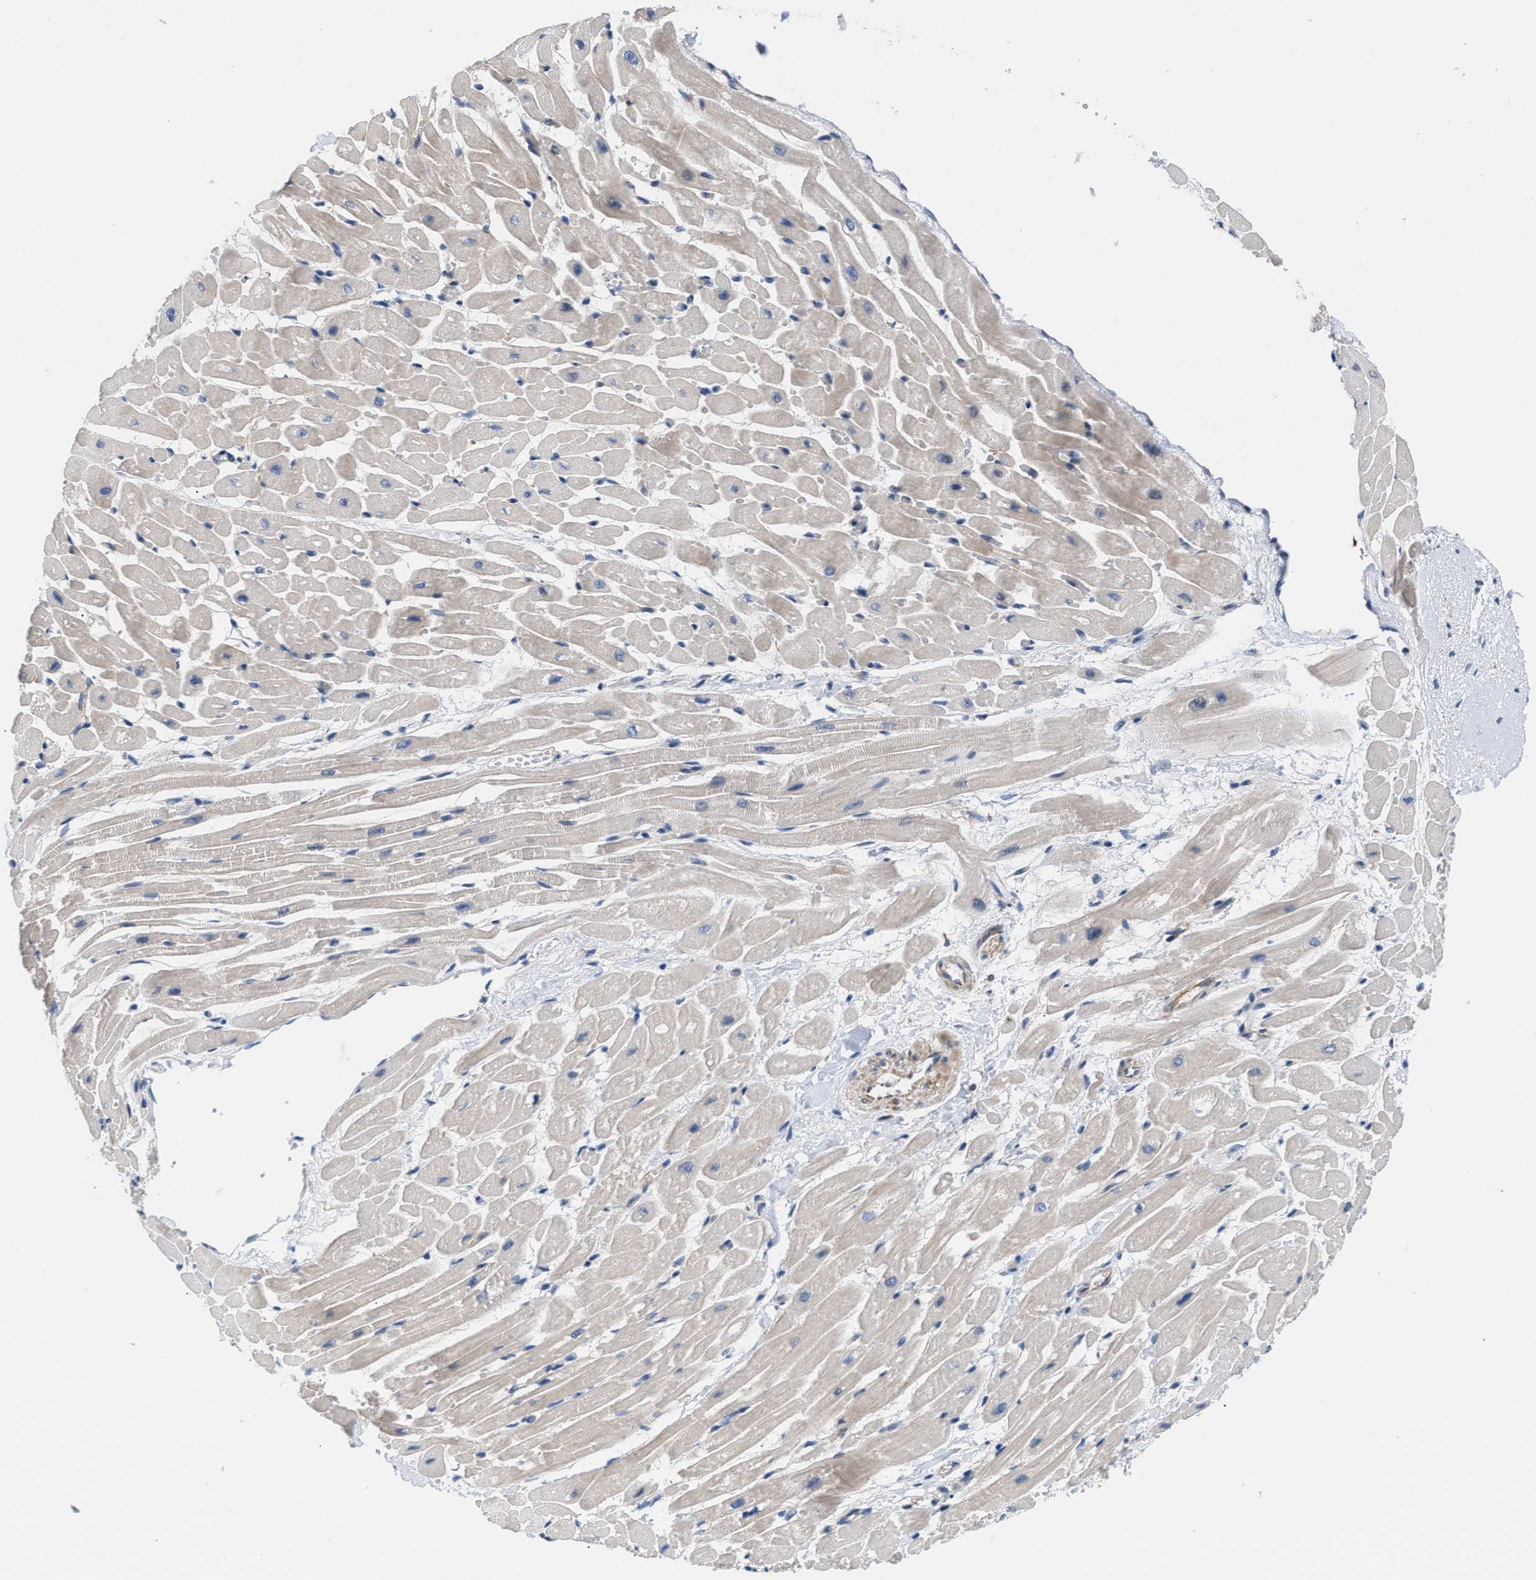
{"staining": {"intensity": "weak", "quantity": "<25%", "location": "cytoplasmic/membranous"}, "tissue": "heart muscle", "cell_type": "Cardiomyocytes", "image_type": "normal", "snomed": [{"axis": "morphology", "description": "Normal tissue, NOS"}, {"axis": "topography", "description": "Heart"}], "caption": "Protein analysis of unremarkable heart muscle exhibits no significant positivity in cardiomyocytes.", "gene": "TFPI", "patient": {"sex": "male", "age": 45}}